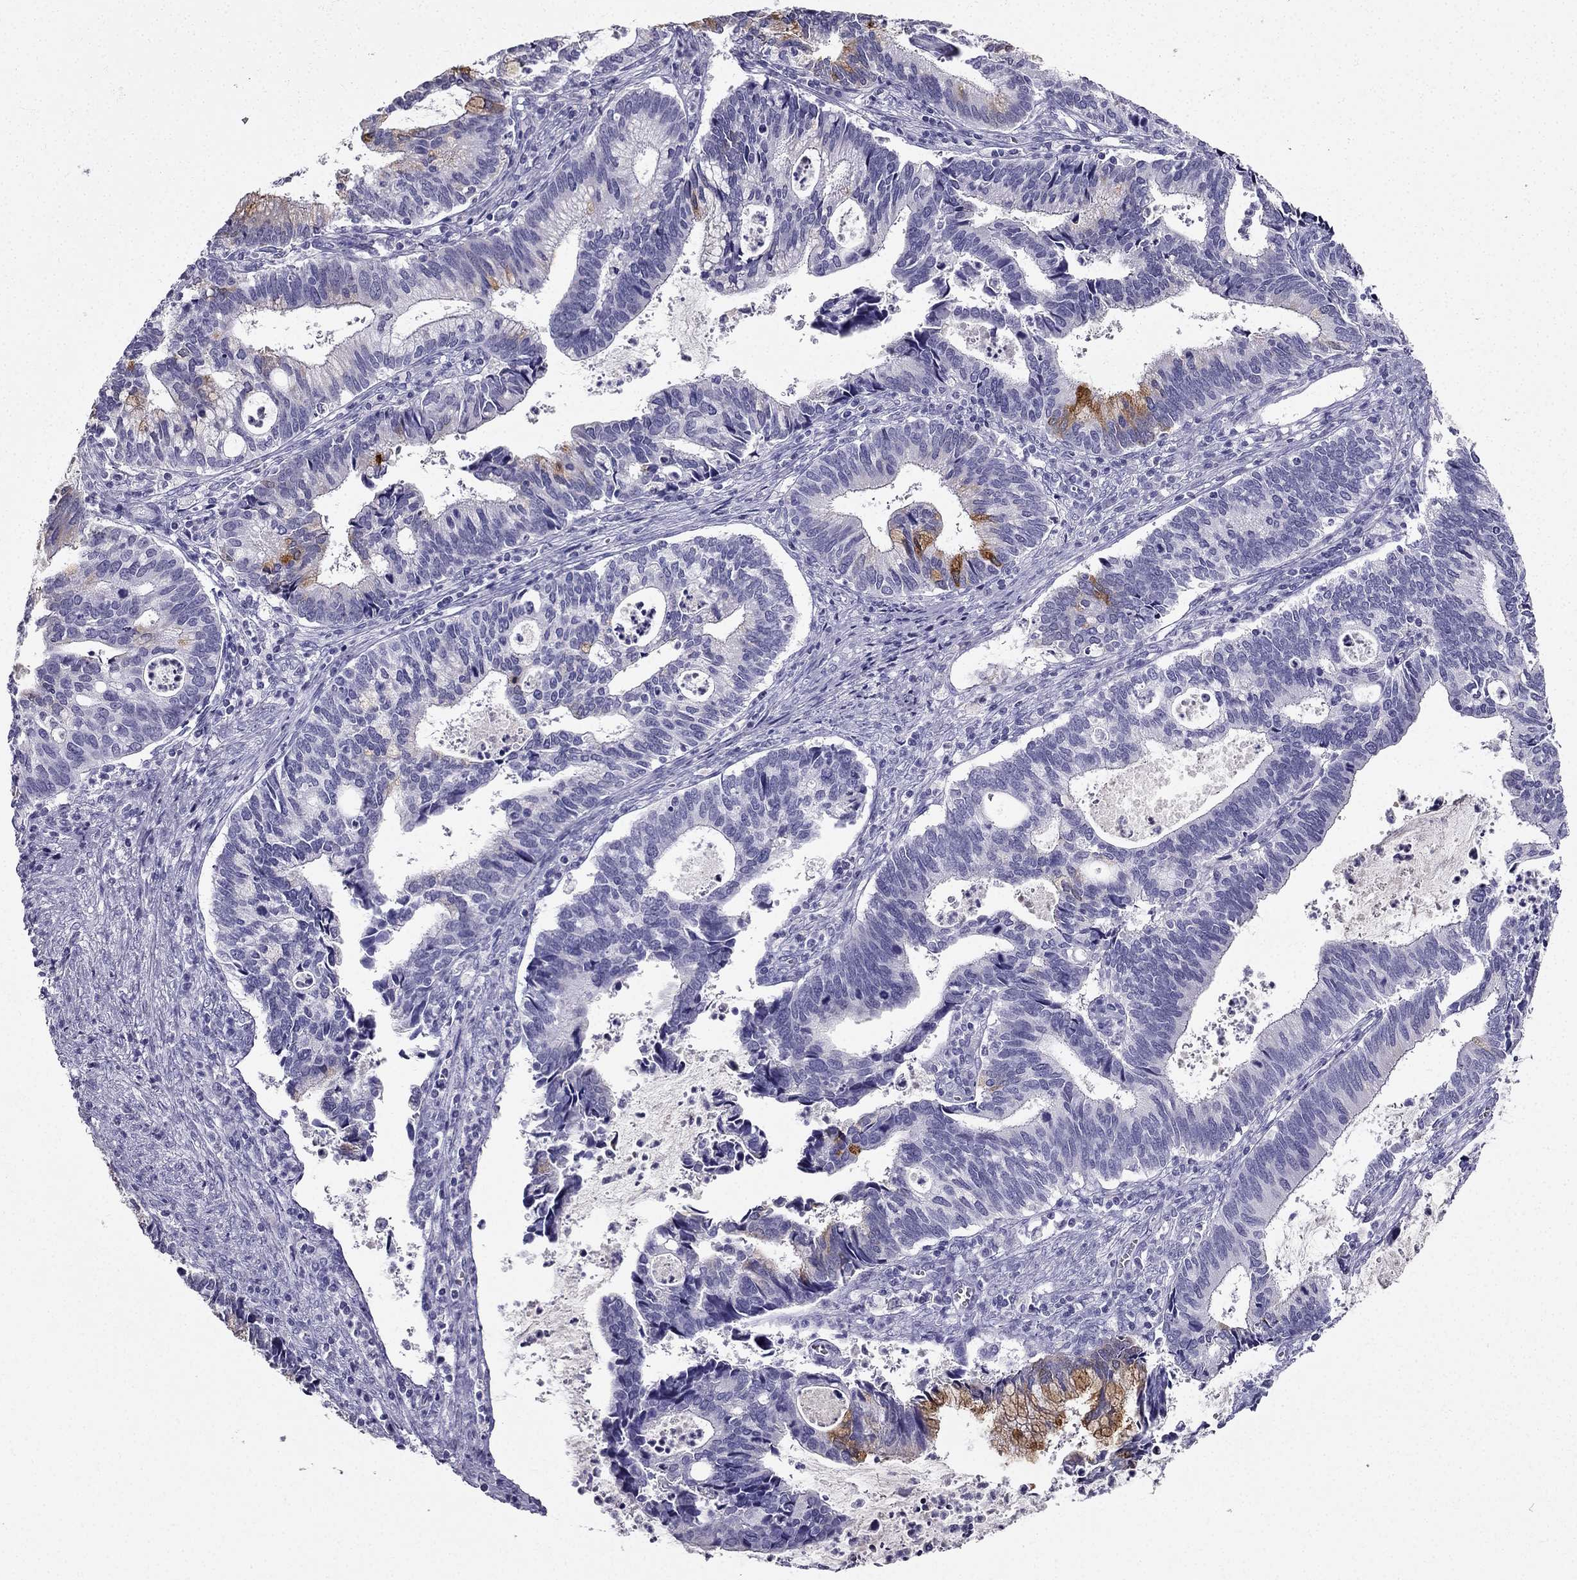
{"staining": {"intensity": "strong", "quantity": "<25%", "location": "cytoplasmic/membranous"}, "tissue": "cervical cancer", "cell_type": "Tumor cells", "image_type": "cancer", "snomed": [{"axis": "morphology", "description": "Adenocarcinoma, NOS"}, {"axis": "topography", "description": "Cervix"}], "caption": "Protein analysis of cervical cancer (adenocarcinoma) tissue displays strong cytoplasmic/membranous positivity in about <25% of tumor cells. Nuclei are stained in blue.", "gene": "TFF3", "patient": {"sex": "female", "age": 42}}